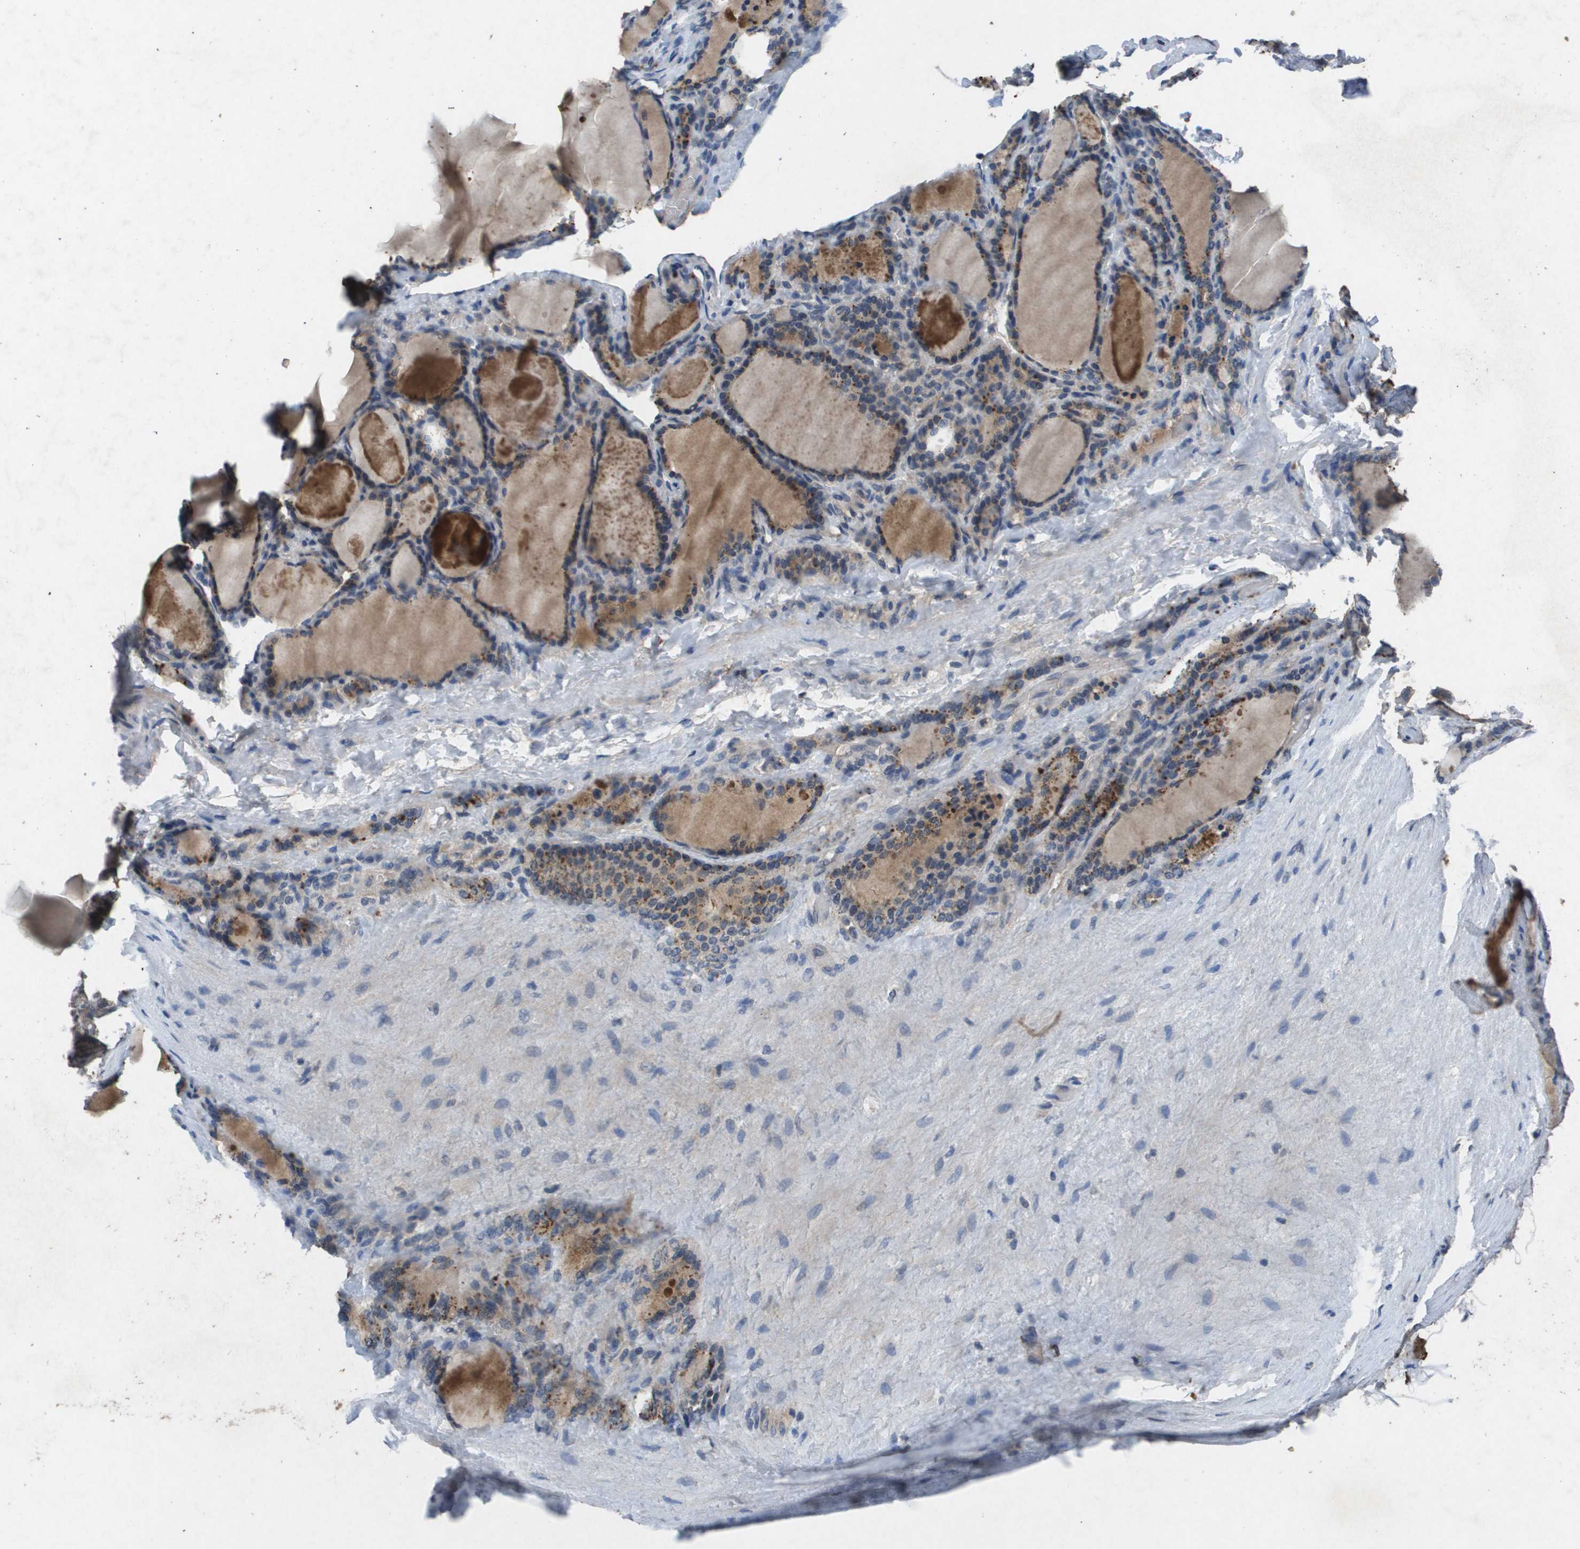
{"staining": {"intensity": "strong", "quantity": "25%-75%", "location": "cytoplasmic/membranous"}, "tissue": "thyroid gland", "cell_type": "Glandular cells", "image_type": "normal", "snomed": [{"axis": "morphology", "description": "Normal tissue, NOS"}, {"axis": "topography", "description": "Thyroid gland"}], "caption": "Approximately 25%-75% of glandular cells in benign thyroid gland exhibit strong cytoplasmic/membranous protein positivity as visualized by brown immunohistochemical staining.", "gene": "PROC", "patient": {"sex": "female", "age": 28}}